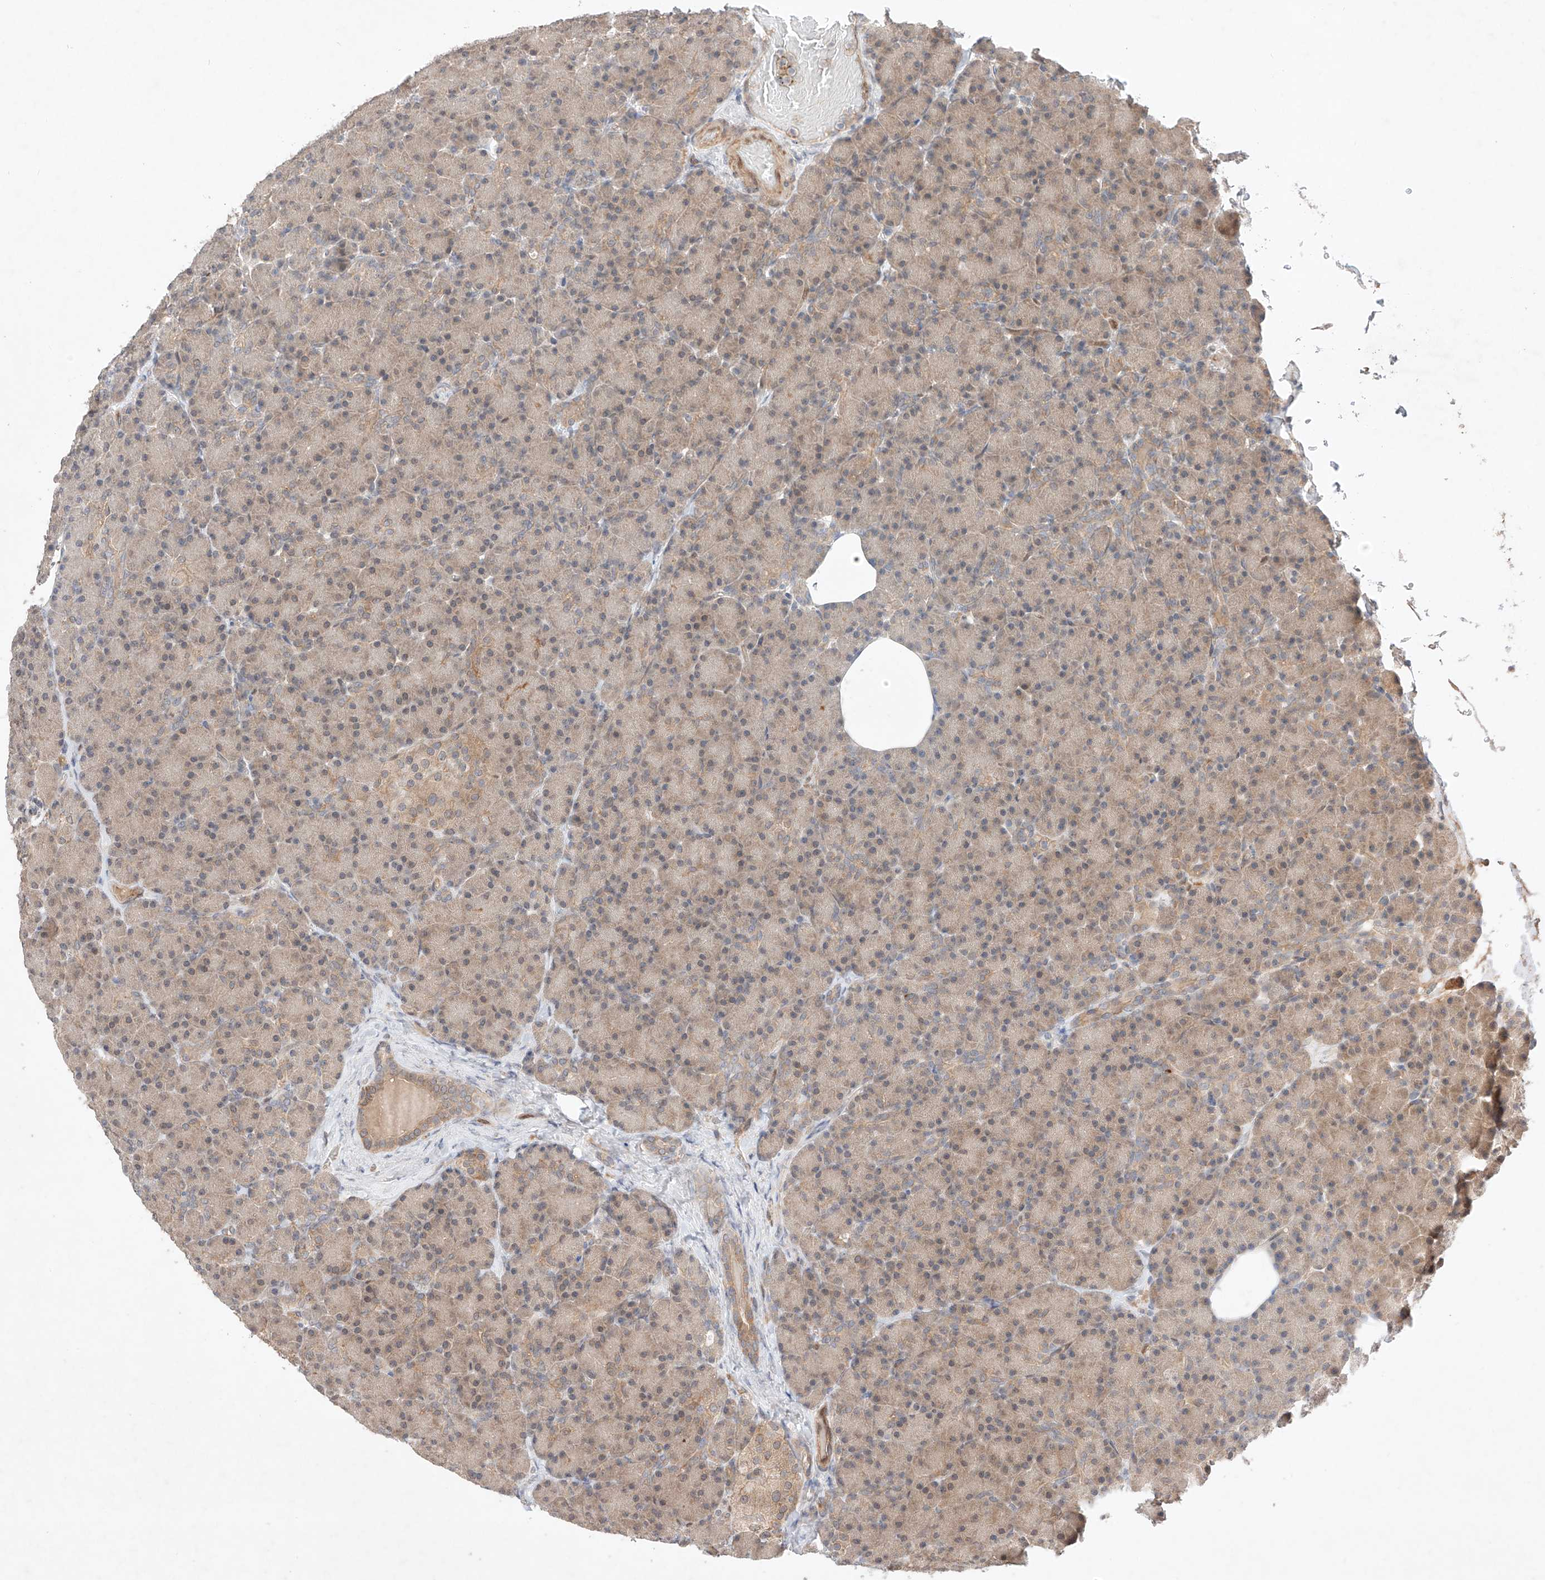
{"staining": {"intensity": "moderate", "quantity": "25%-75%", "location": "cytoplasmic/membranous,nuclear"}, "tissue": "pancreas", "cell_type": "Exocrine glandular cells", "image_type": "normal", "snomed": [{"axis": "morphology", "description": "Normal tissue, NOS"}, {"axis": "topography", "description": "Pancreas"}], "caption": "Normal pancreas shows moderate cytoplasmic/membranous,nuclear staining in approximately 25%-75% of exocrine glandular cells, visualized by immunohistochemistry.", "gene": "ZNF124", "patient": {"sex": "female", "age": 43}}